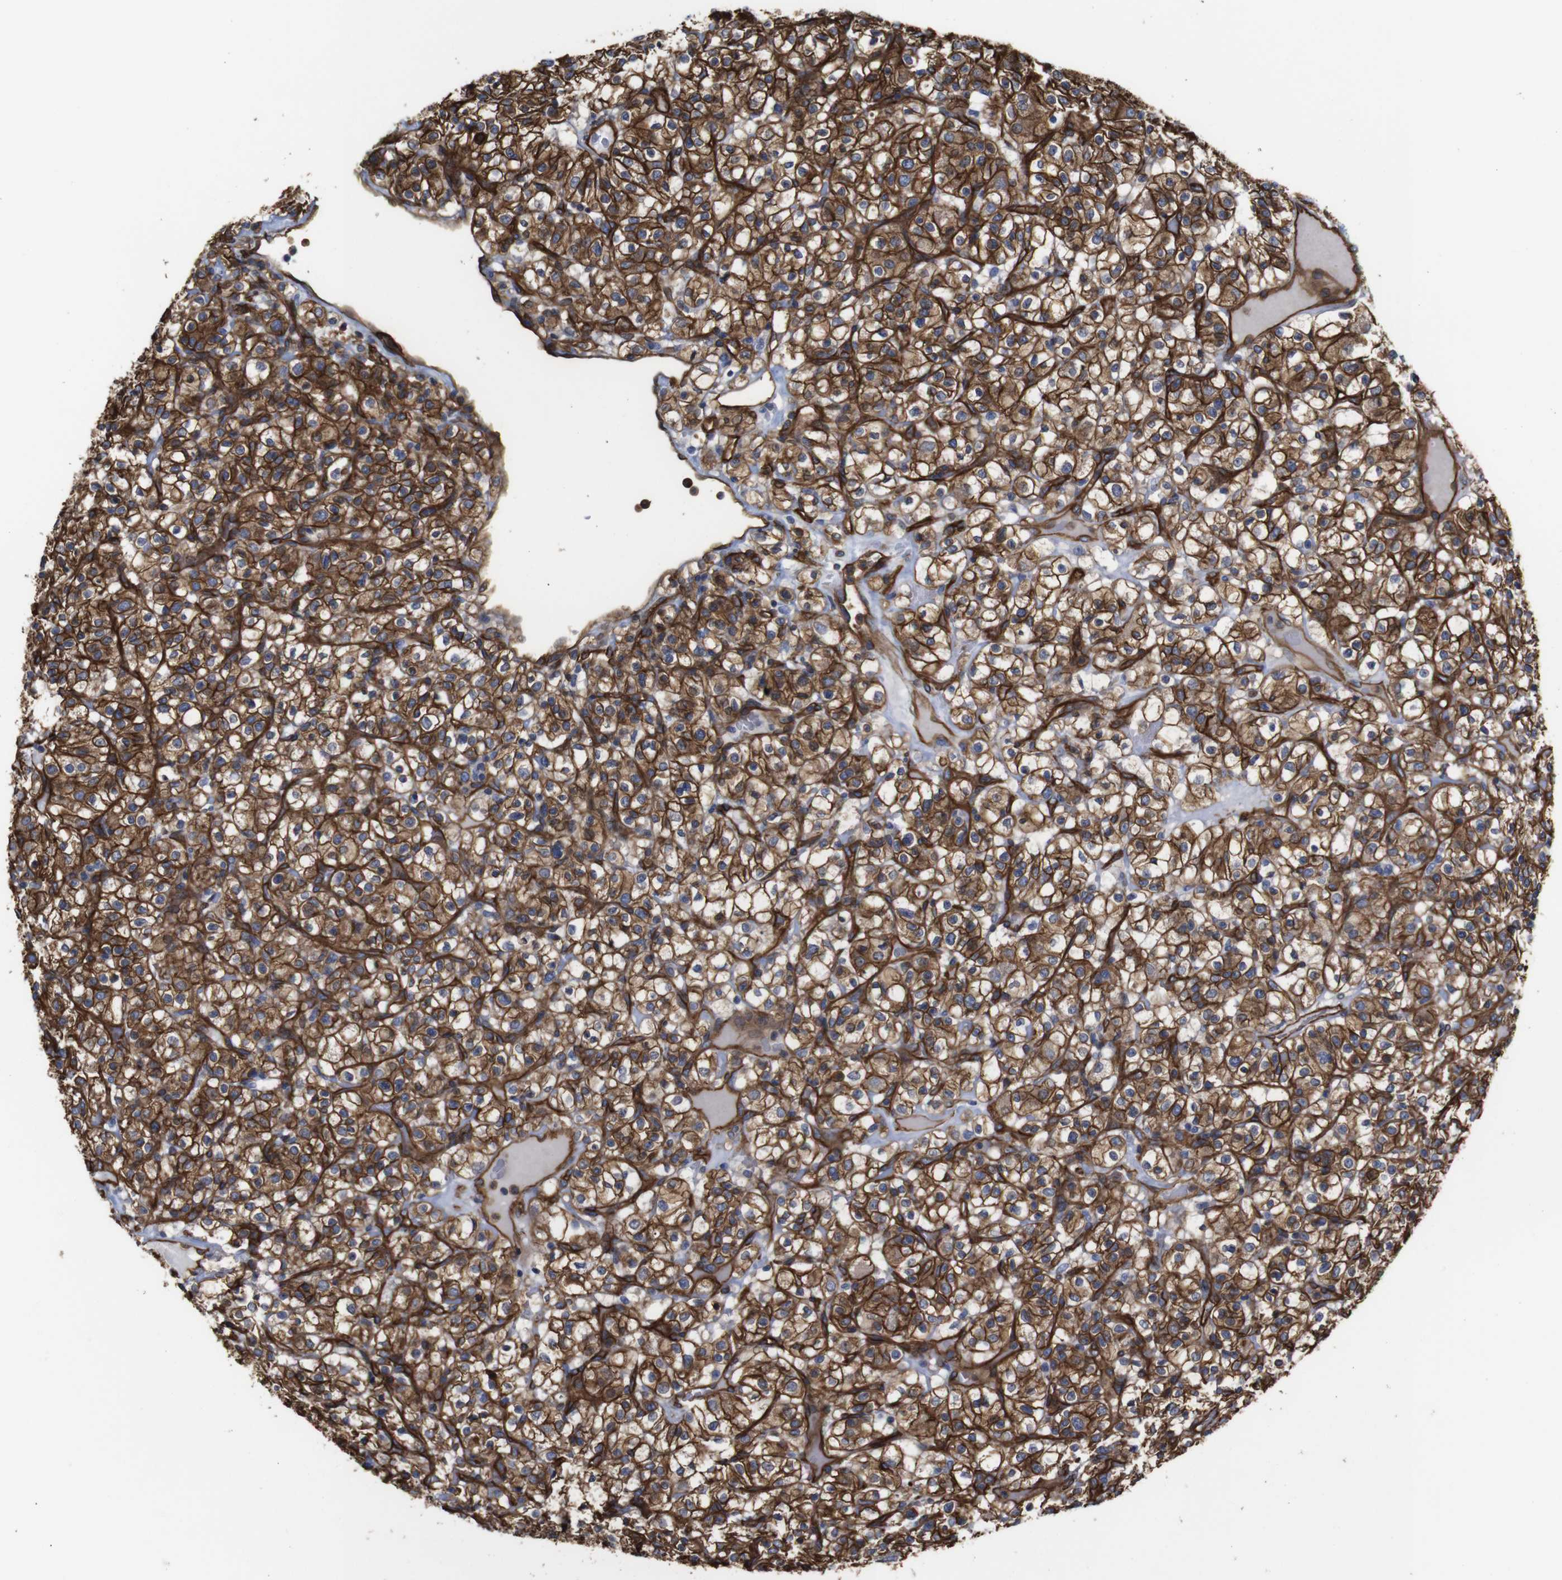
{"staining": {"intensity": "strong", "quantity": ">75%", "location": "cytoplasmic/membranous"}, "tissue": "renal cancer", "cell_type": "Tumor cells", "image_type": "cancer", "snomed": [{"axis": "morphology", "description": "Normal tissue, NOS"}, {"axis": "morphology", "description": "Adenocarcinoma, NOS"}, {"axis": "topography", "description": "Kidney"}], "caption": "Human renal cancer (adenocarcinoma) stained with a protein marker exhibits strong staining in tumor cells.", "gene": "SPTBN1", "patient": {"sex": "female", "age": 72}}